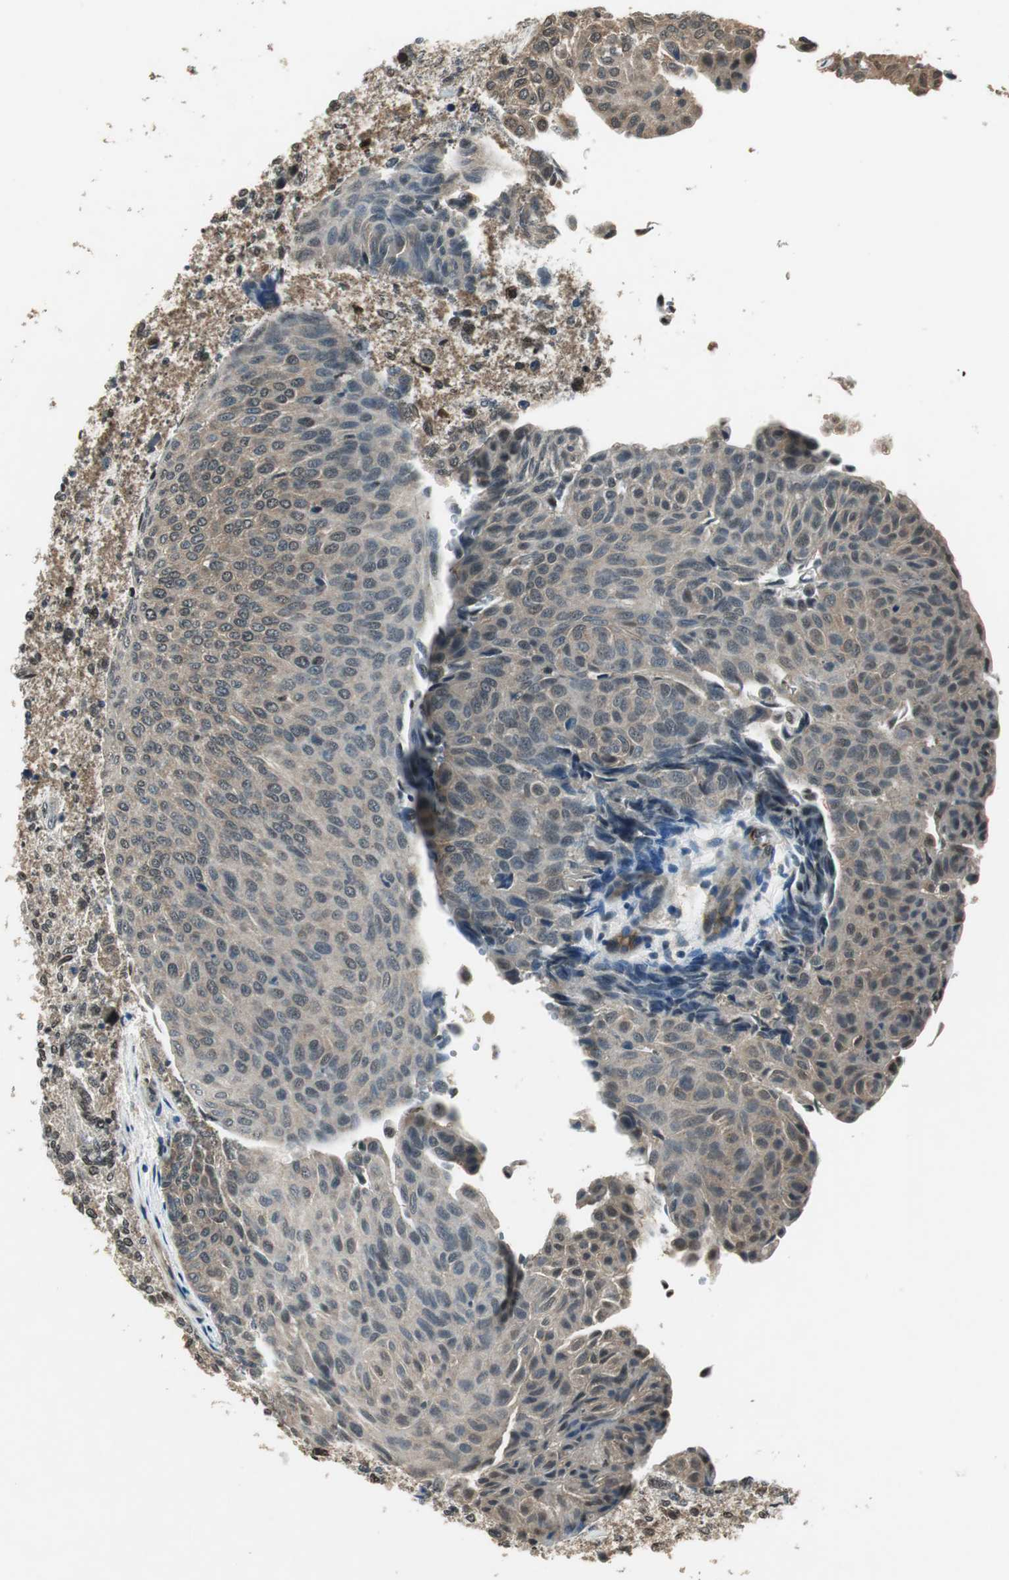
{"staining": {"intensity": "weak", "quantity": ">75%", "location": "cytoplasmic/membranous,nuclear"}, "tissue": "urothelial cancer", "cell_type": "Tumor cells", "image_type": "cancer", "snomed": [{"axis": "morphology", "description": "Urothelial carcinoma, Low grade"}, {"axis": "topography", "description": "Urinary bladder"}], "caption": "This micrograph shows immunohistochemistry staining of low-grade urothelial carcinoma, with low weak cytoplasmic/membranous and nuclear expression in about >75% of tumor cells.", "gene": "PSMB4", "patient": {"sex": "male", "age": 78}}